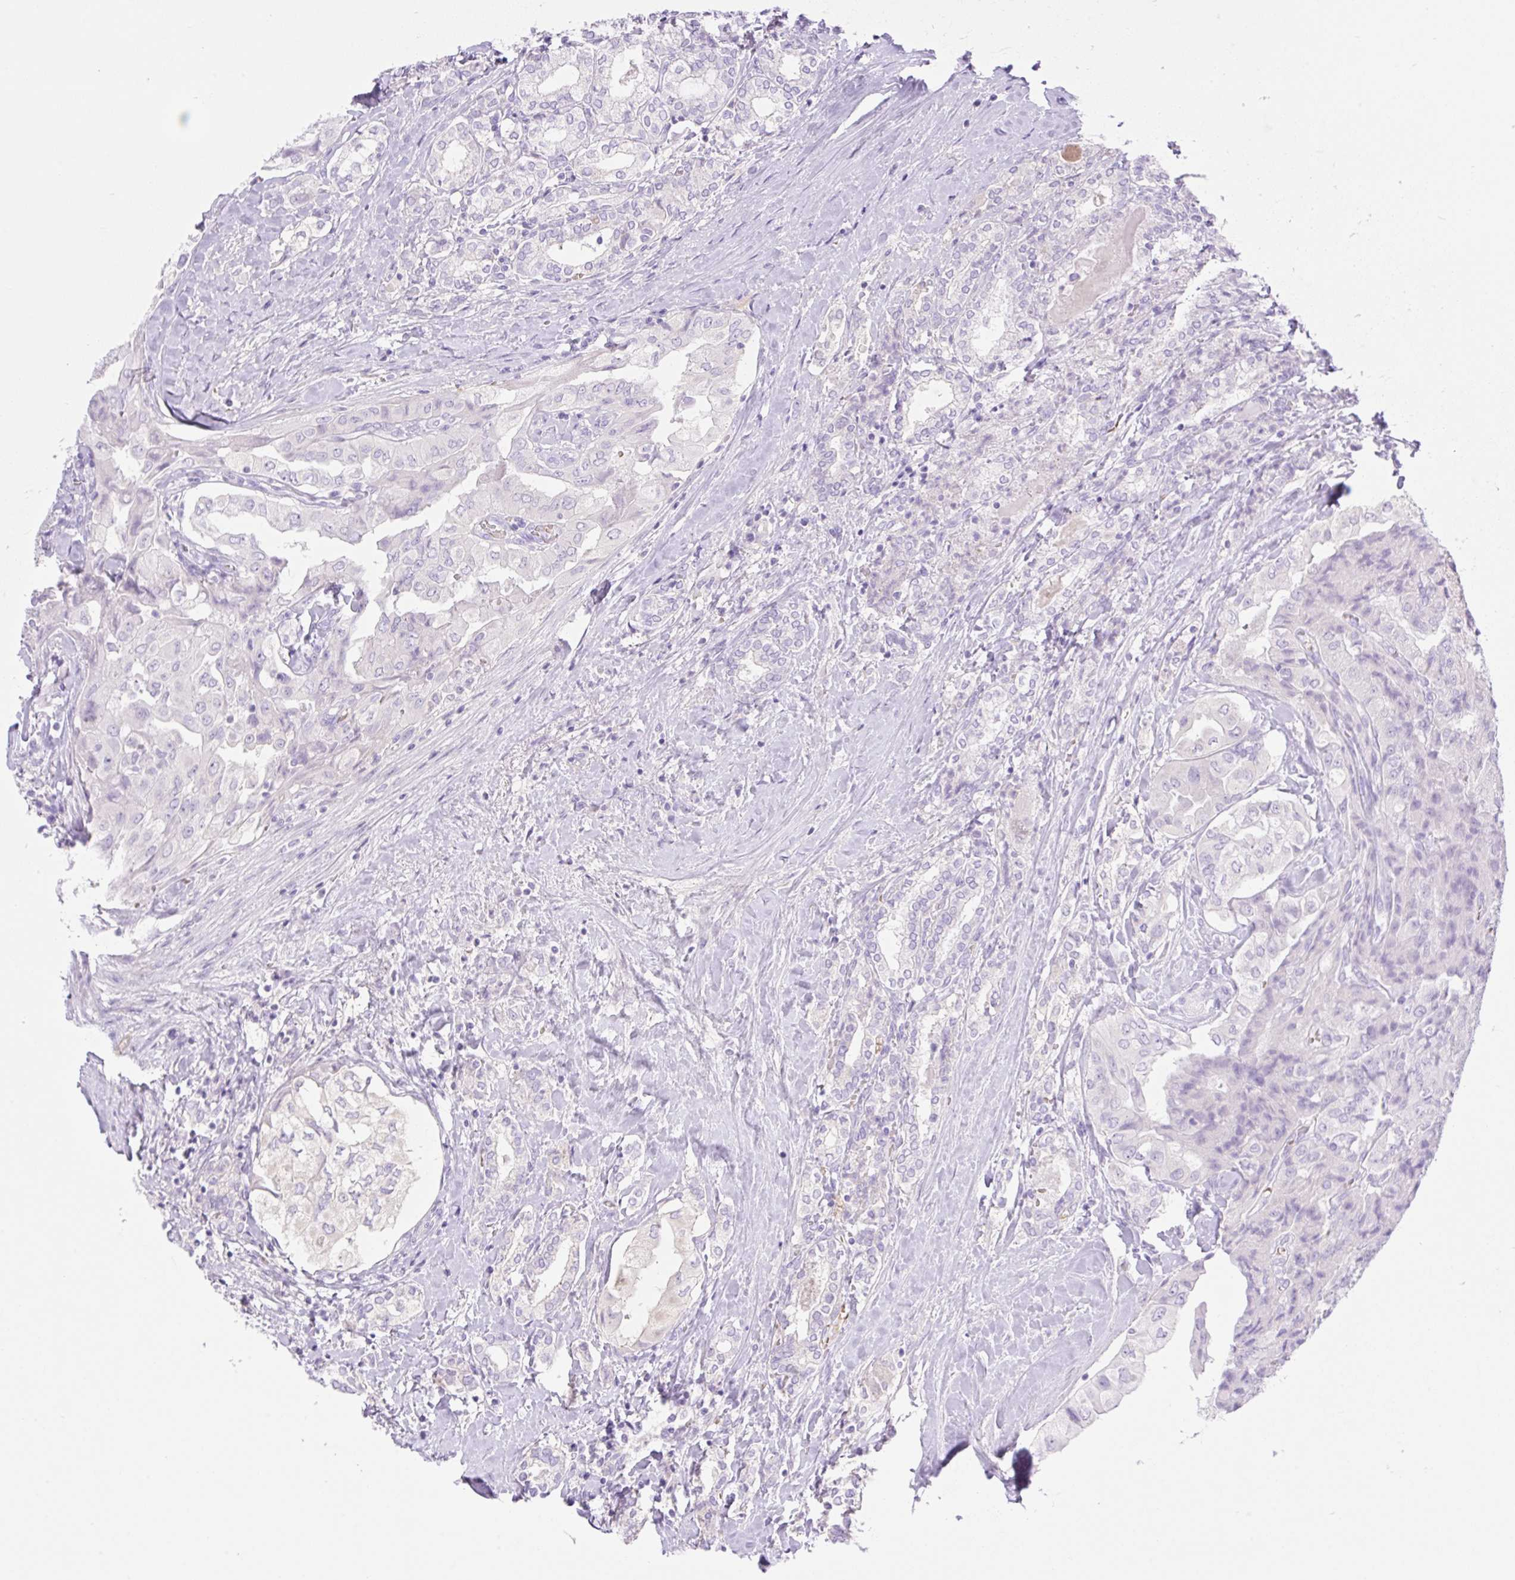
{"staining": {"intensity": "negative", "quantity": "none", "location": "none"}, "tissue": "thyroid cancer", "cell_type": "Tumor cells", "image_type": "cancer", "snomed": [{"axis": "morphology", "description": "Normal tissue, NOS"}, {"axis": "morphology", "description": "Papillary adenocarcinoma, NOS"}, {"axis": "topography", "description": "Thyroid gland"}], "caption": "Tumor cells are negative for brown protein staining in thyroid papillary adenocarcinoma.", "gene": "CDX1", "patient": {"sex": "female", "age": 59}}